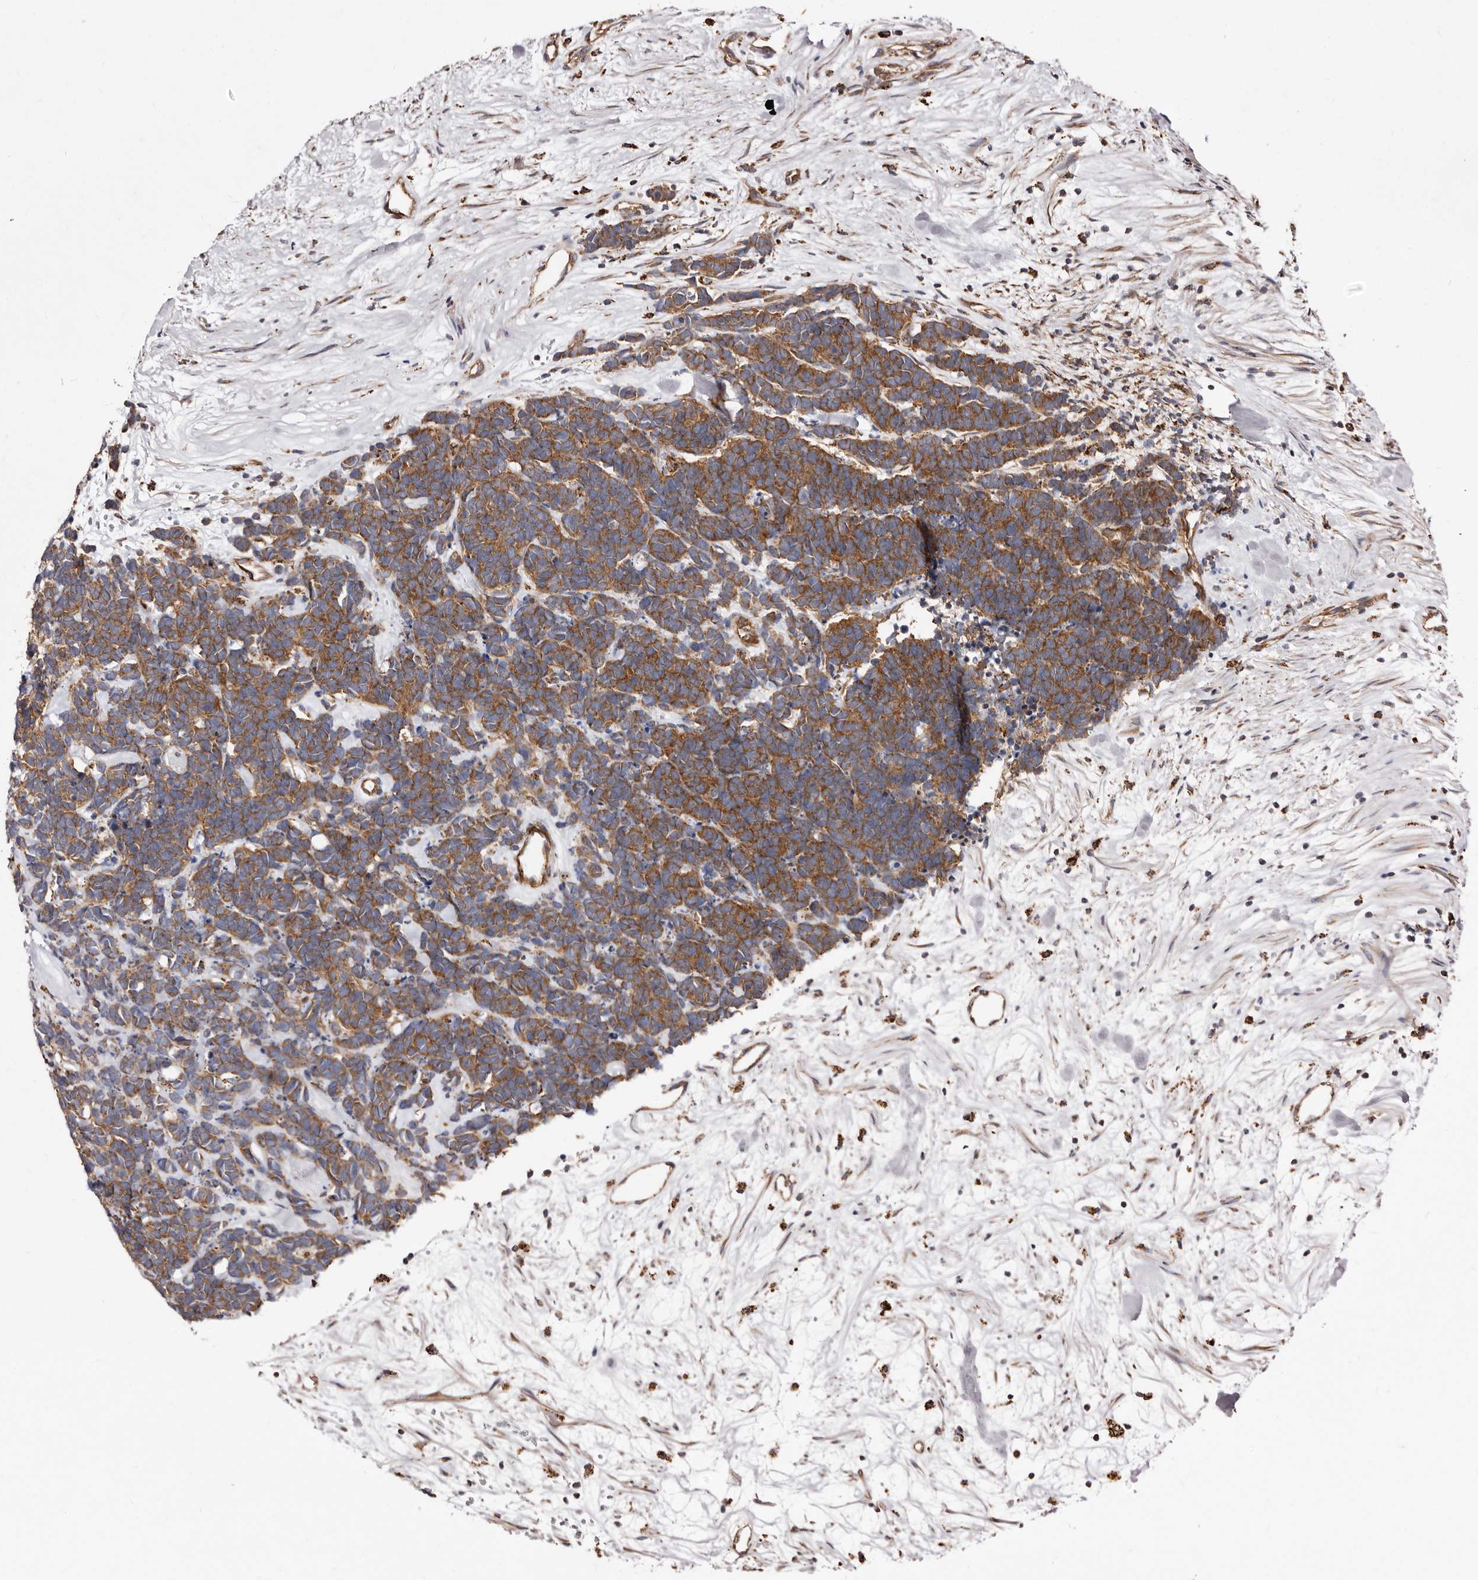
{"staining": {"intensity": "moderate", "quantity": ">75%", "location": "cytoplasmic/membranous"}, "tissue": "carcinoid", "cell_type": "Tumor cells", "image_type": "cancer", "snomed": [{"axis": "morphology", "description": "Carcinoma, NOS"}, {"axis": "morphology", "description": "Carcinoid, malignant, NOS"}, {"axis": "topography", "description": "Urinary bladder"}], "caption": "Protein positivity by immunohistochemistry shows moderate cytoplasmic/membranous positivity in about >75% of tumor cells in carcinoid.", "gene": "LUZP1", "patient": {"sex": "male", "age": 57}}